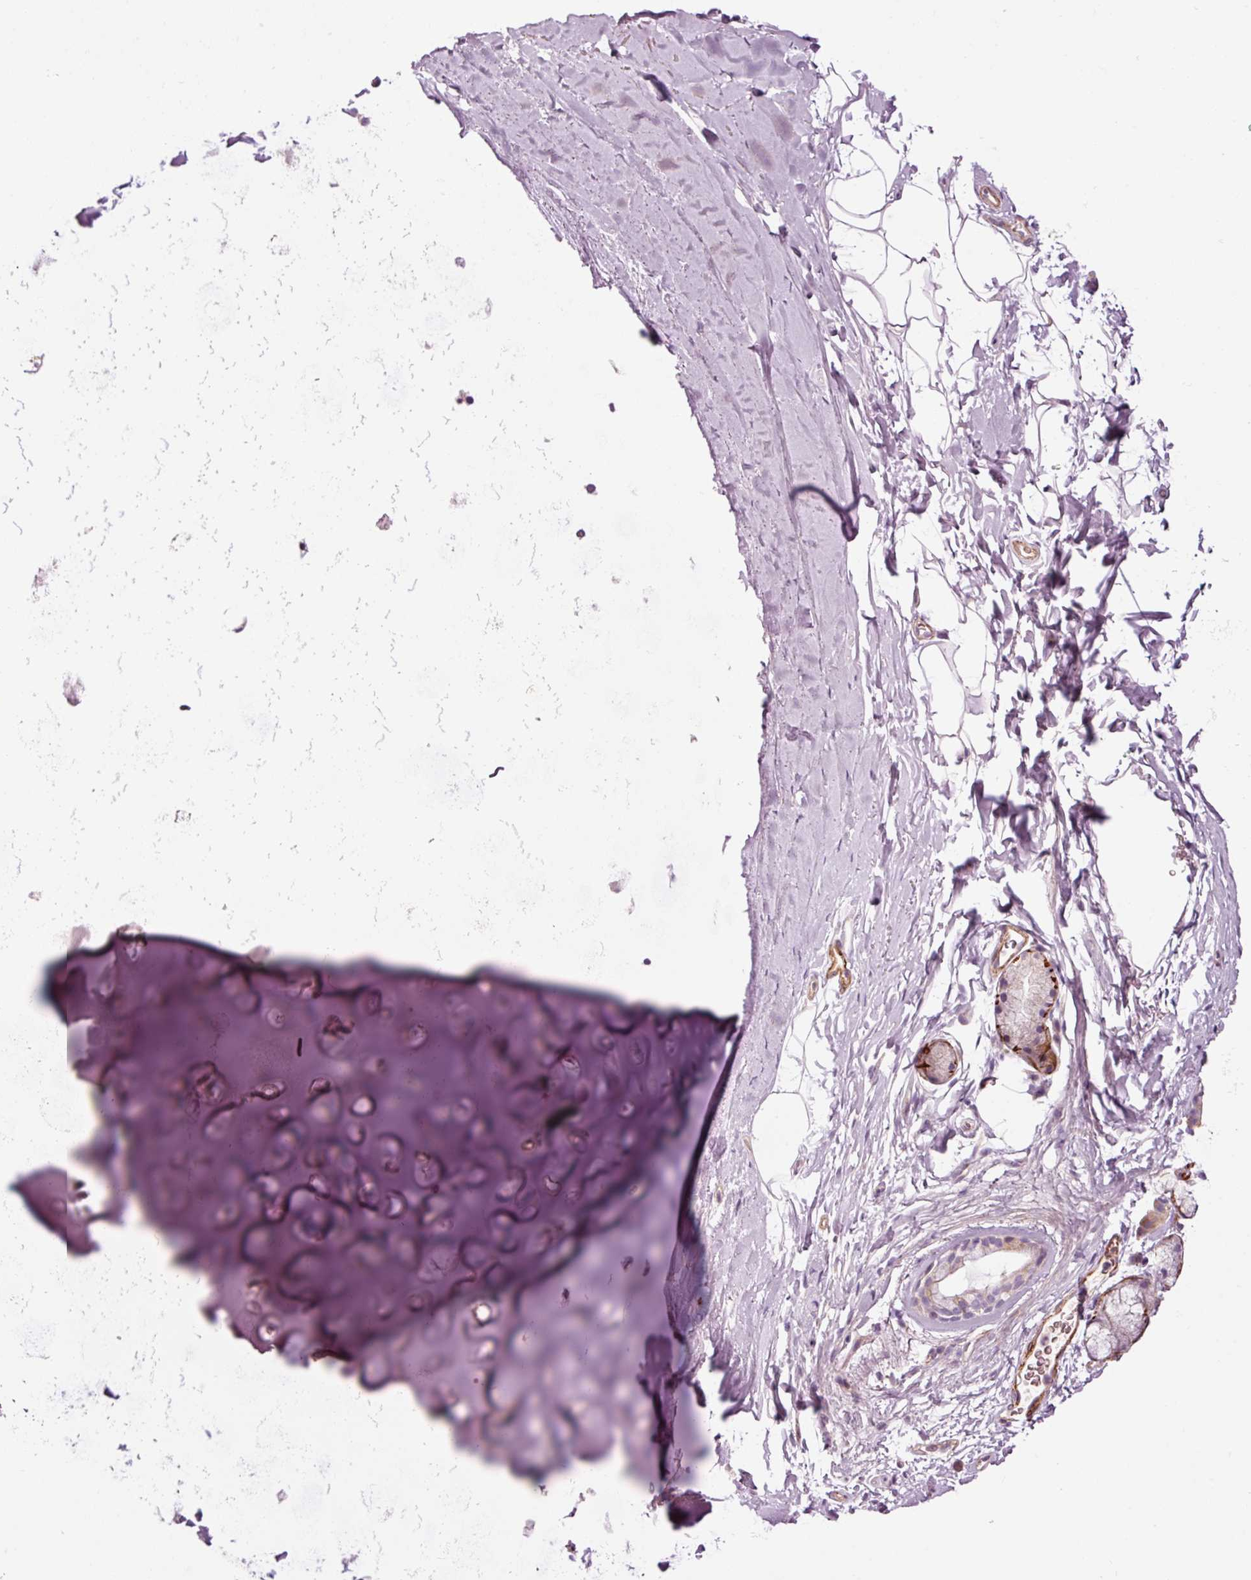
{"staining": {"intensity": "negative", "quantity": "none", "location": "none"}, "tissue": "adipose tissue", "cell_type": "Adipocytes", "image_type": "normal", "snomed": [{"axis": "morphology", "description": "Normal tissue, NOS"}, {"axis": "morphology", "description": "Squamous cell carcinoma, NOS"}, {"axis": "topography", "description": "Bronchus"}, {"axis": "topography", "description": "Lung"}], "caption": "Immunohistochemistry of benign adipose tissue displays no expression in adipocytes.", "gene": "ANKRD20A1", "patient": {"sex": "female", "age": 70}}